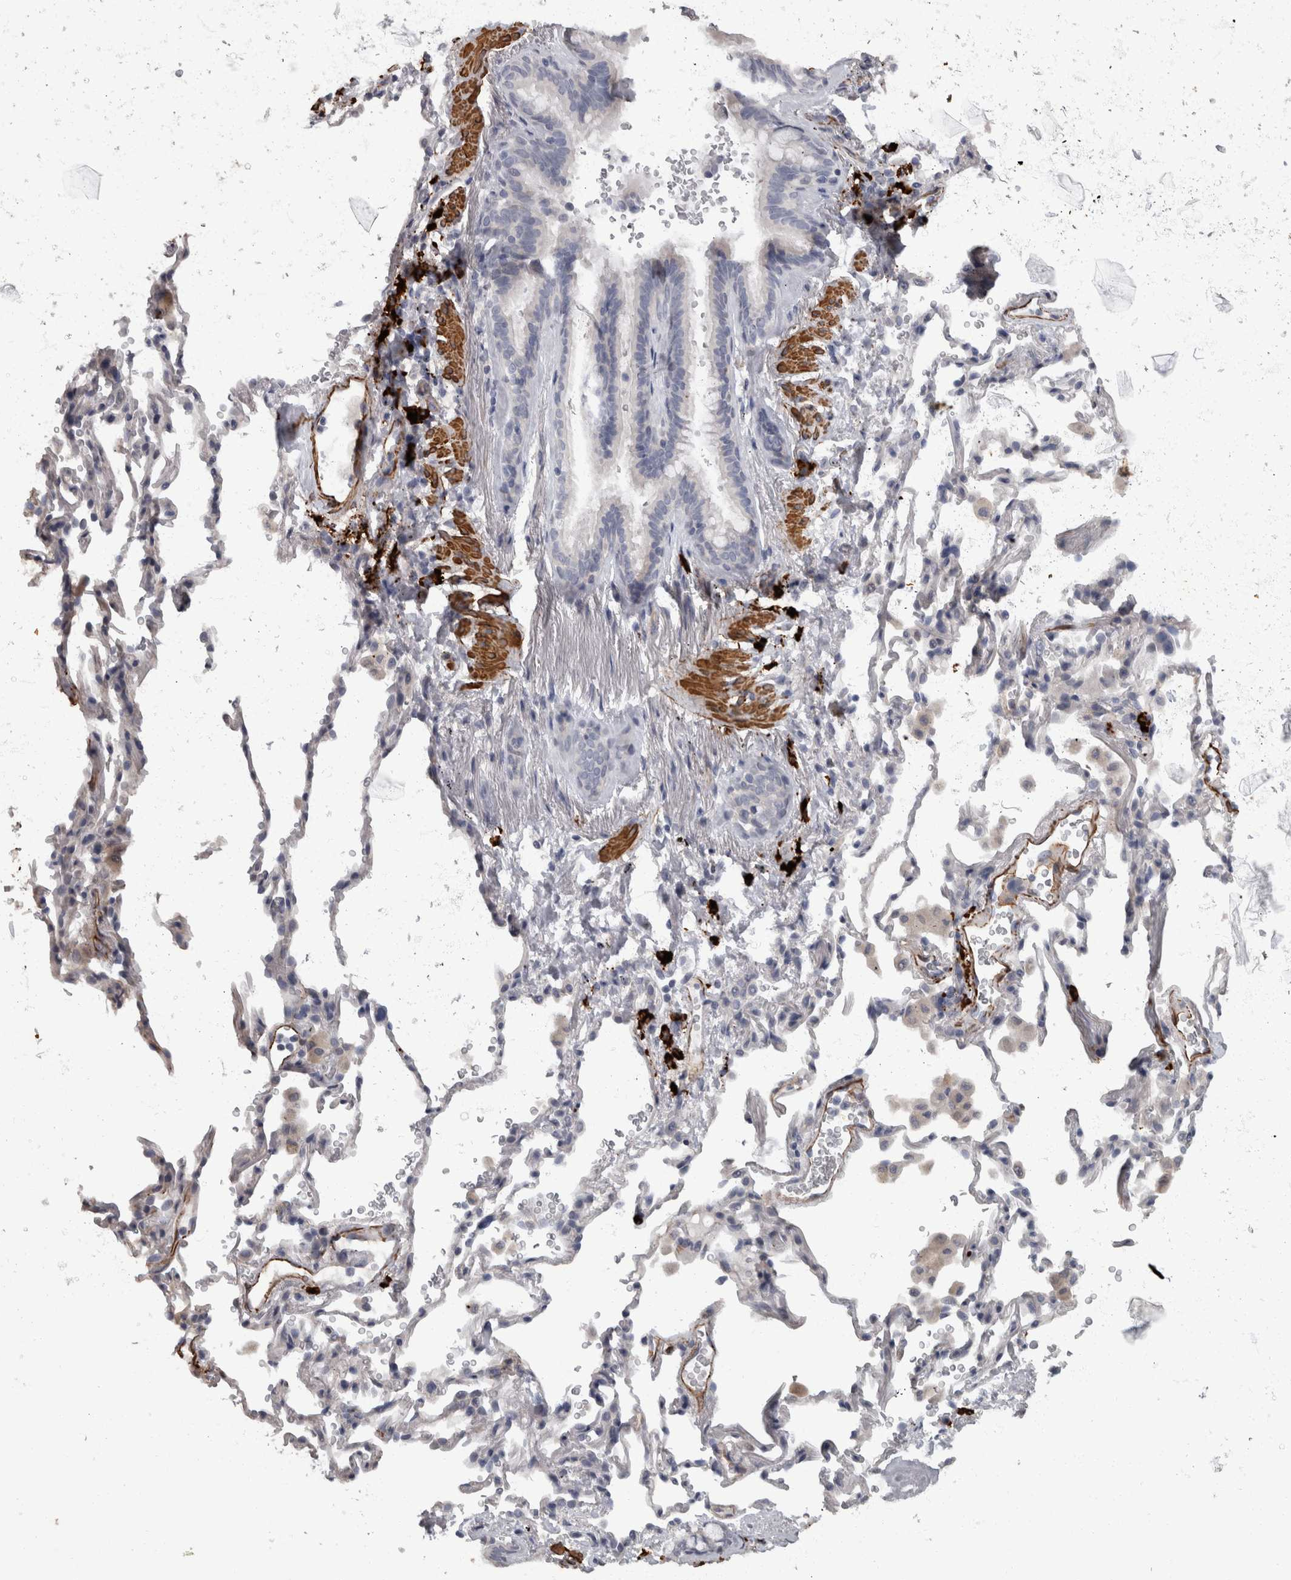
{"staining": {"intensity": "negative", "quantity": "none", "location": "none"}, "tissue": "bronchus", "cell_type": "Respiratory epithelial cells", "image_type": "normal", "snomed": [{"axis": "morphology", "description": "Normal tissue, NOS"}, {"axis": "morphology", "description": "Inflammation, NOS"}, {"axis": "topography", "description": "Bronchus"}], "caption": "A high-resolution photomicrograph shows IHC staining of benign bronchus, which demonstrates no significant positivity in respiratory epithelial cells.", "gene": "MASTL", "patient": {"sex": "male", "age": 69}}